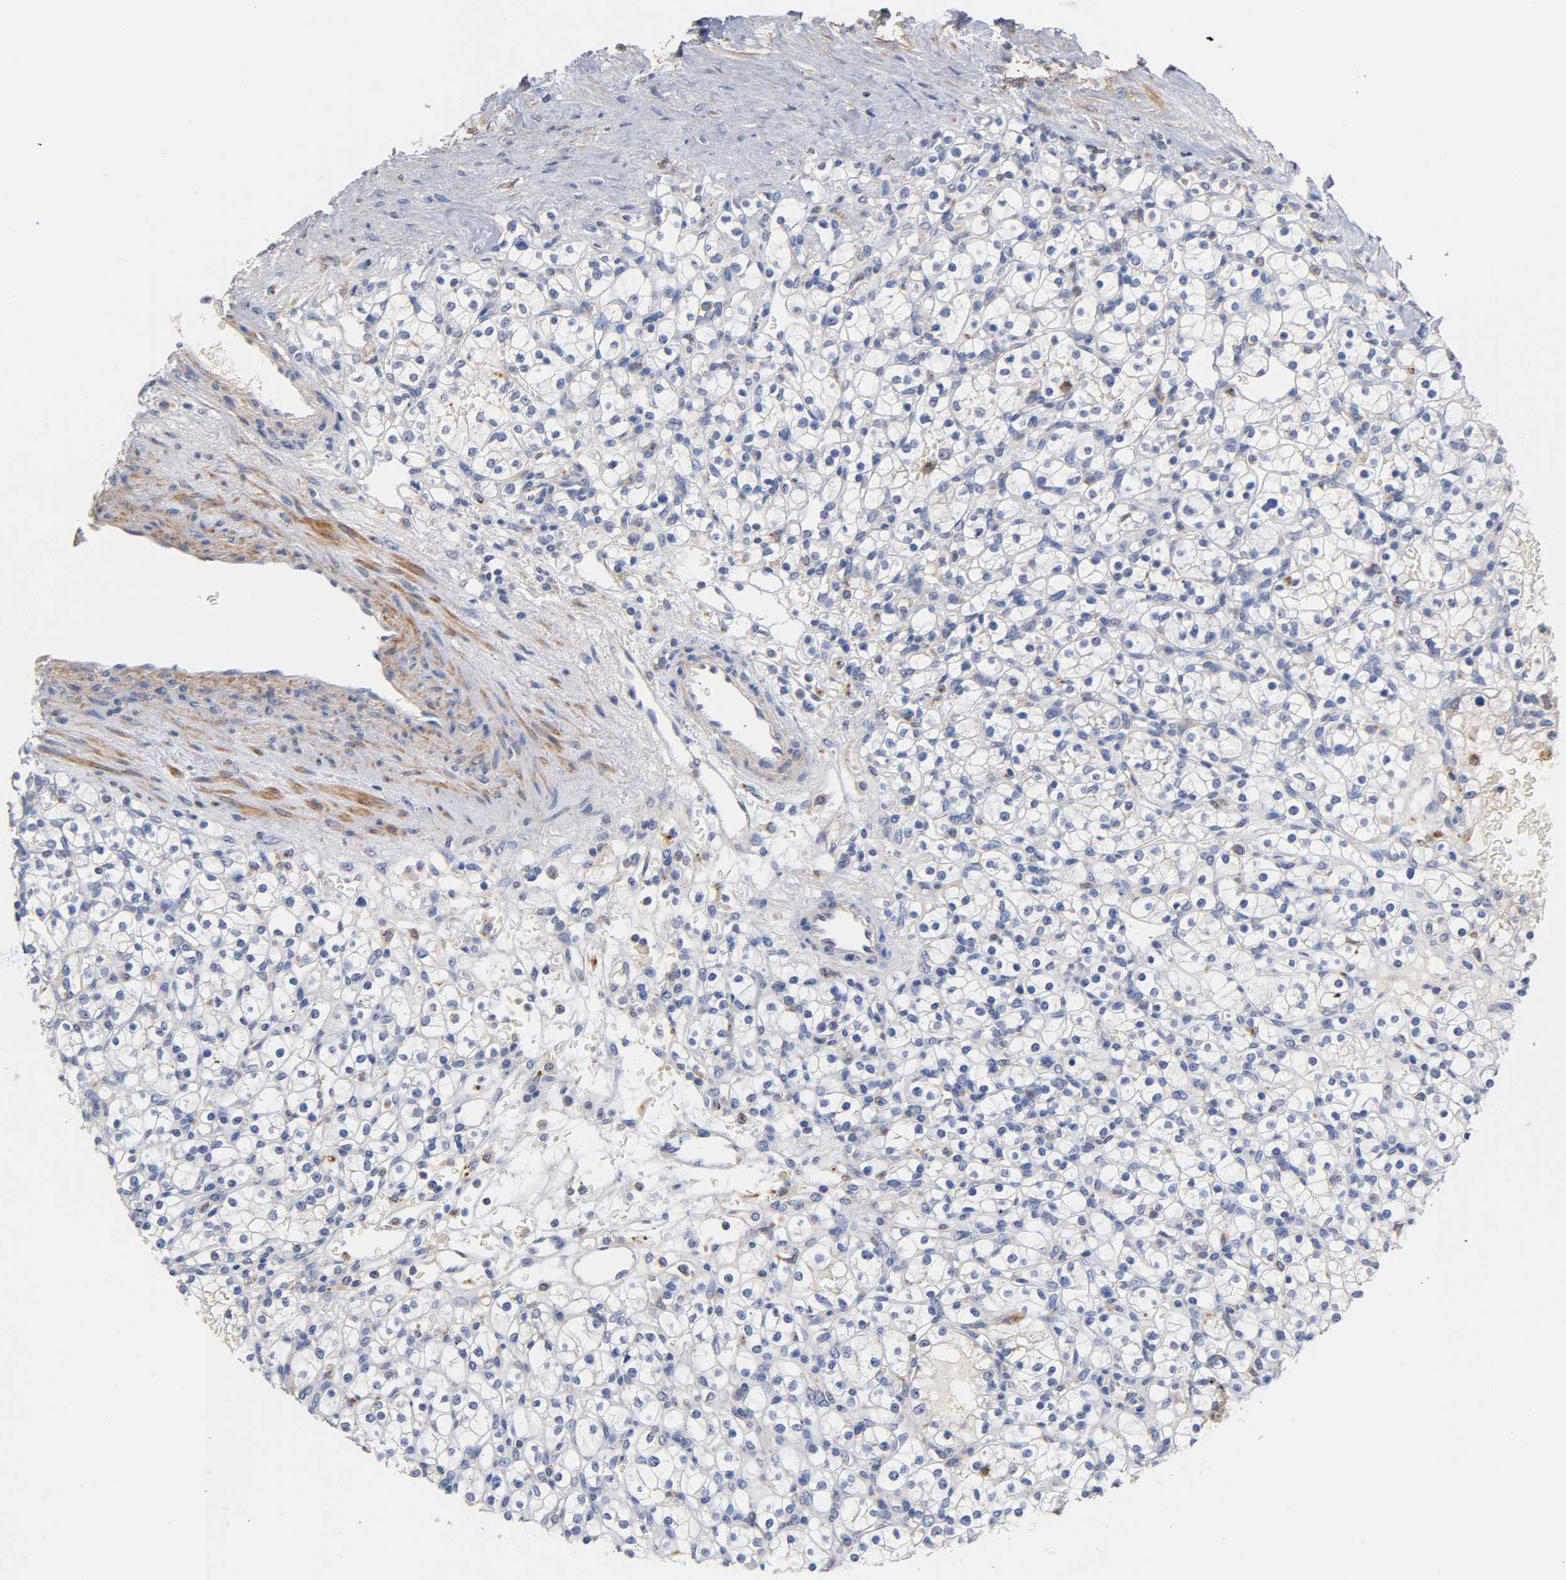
{"staining": {"intensity": "negative", "quantity": "none", "location": "none"}, "tissue": "renal cancer", "cell_type": "Tumor cells", "image_type": "cancer", "snomed": [{"axis": "morphology", "description": "Normal tissue, NOS"}, {"axis": "morphology", "description": "Adenocarcinoma, NOS"}, {"axis": "topography", "description": "Kidney"}], "caption": "Tumor cells are negative for protein expression in human renal cancer.", "gene": "SEMA5A", "patient": {"sex": "female", "age": 55}}